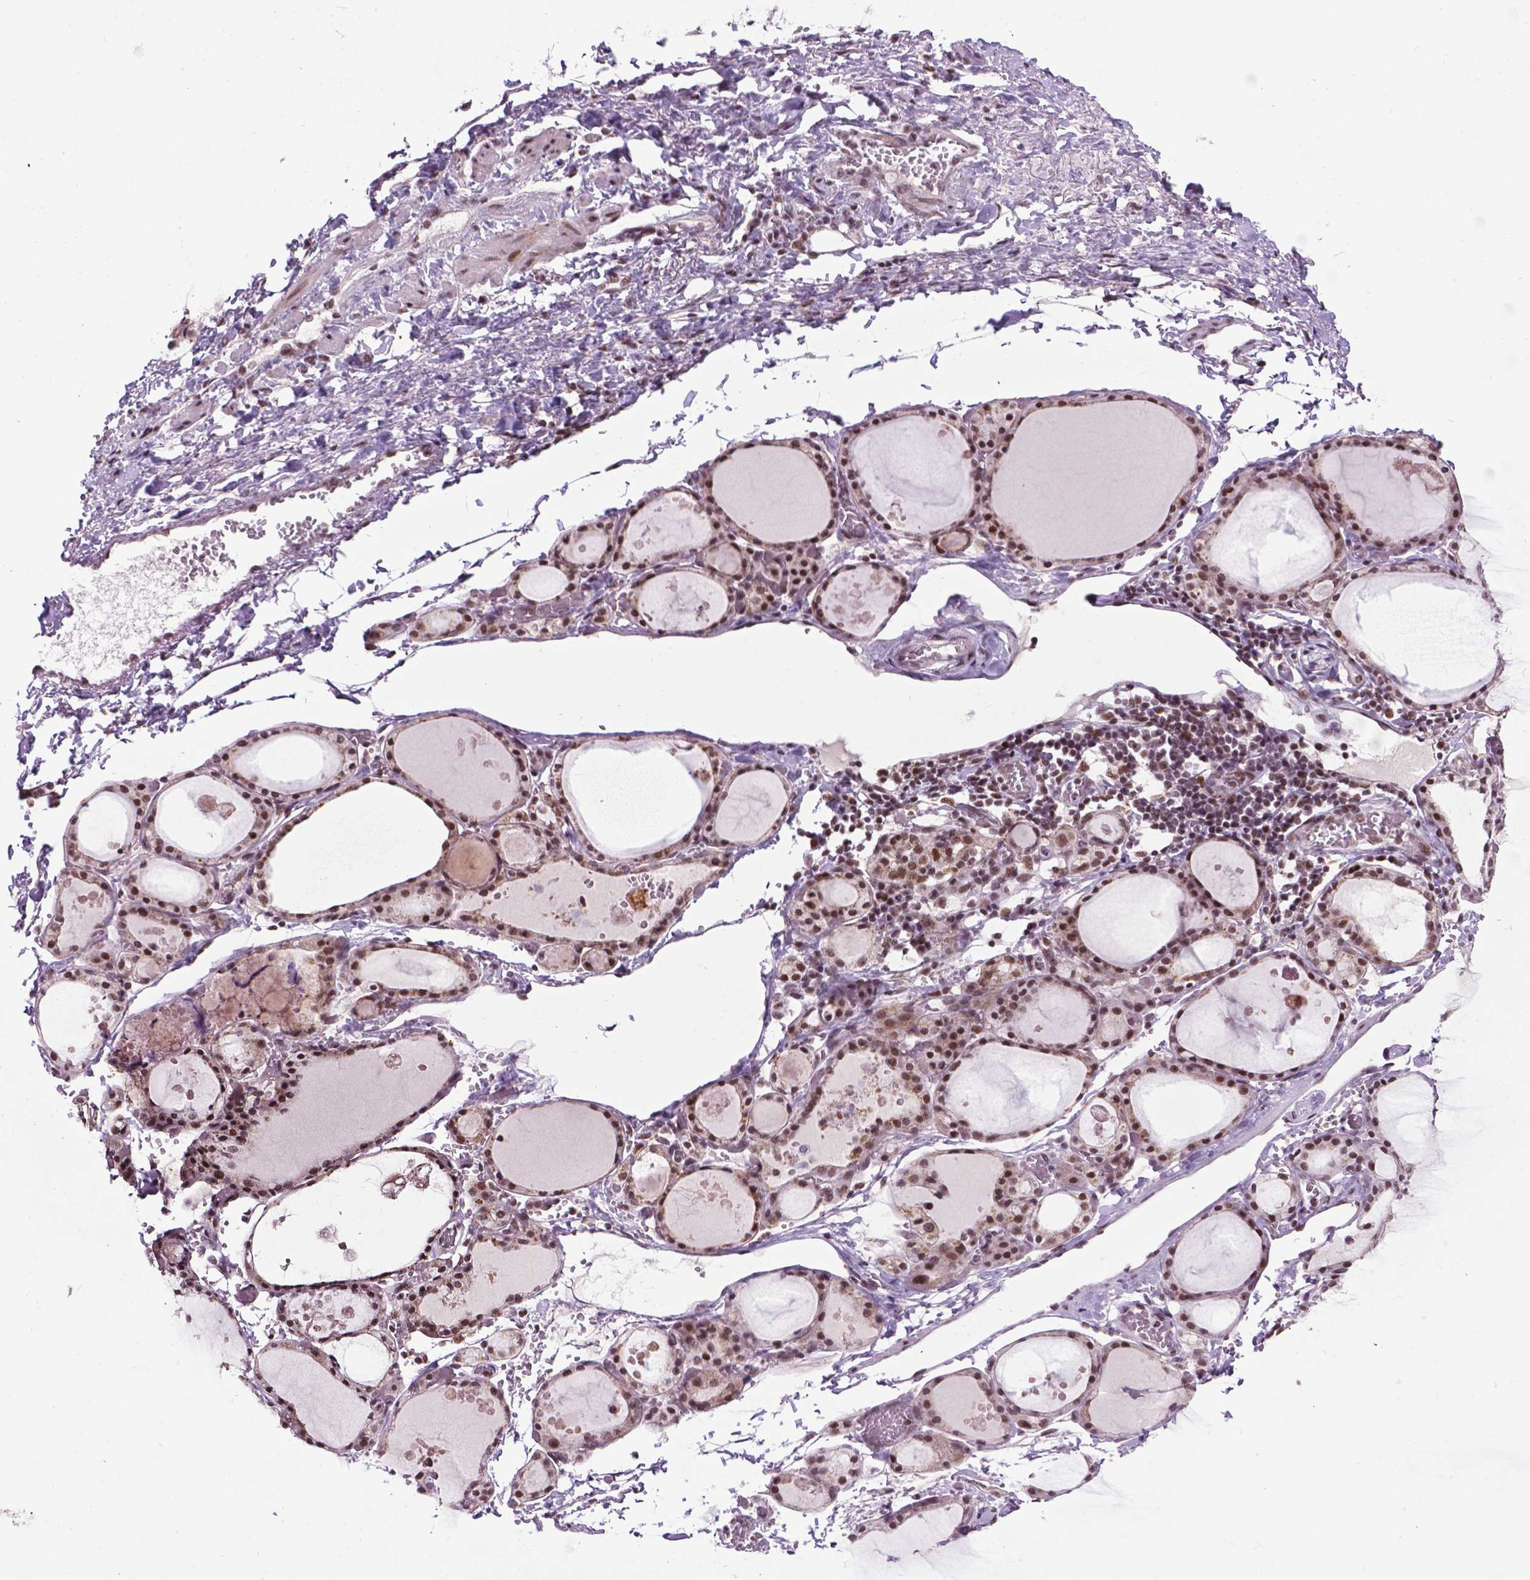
{"staining": {"intensity": "strong", "quantity": ">75%", "location": "nuclear"}, "tissue": "thyroid gland", "cell_type": "Glandular cells", "image_type": "normal", "snomed": [{"axis": "morphology", "description": "Normal tissue, NOS"}, {"axis": "topography", "description": "Thyroid gland"}], "caption": "Immunohistochemistry of normal thyroid gland reveals high levels of strong nuclear staining in about >75% of glandular cells.", "gene": "EAF1", "patient": {"sex": "male", "age": 68}}